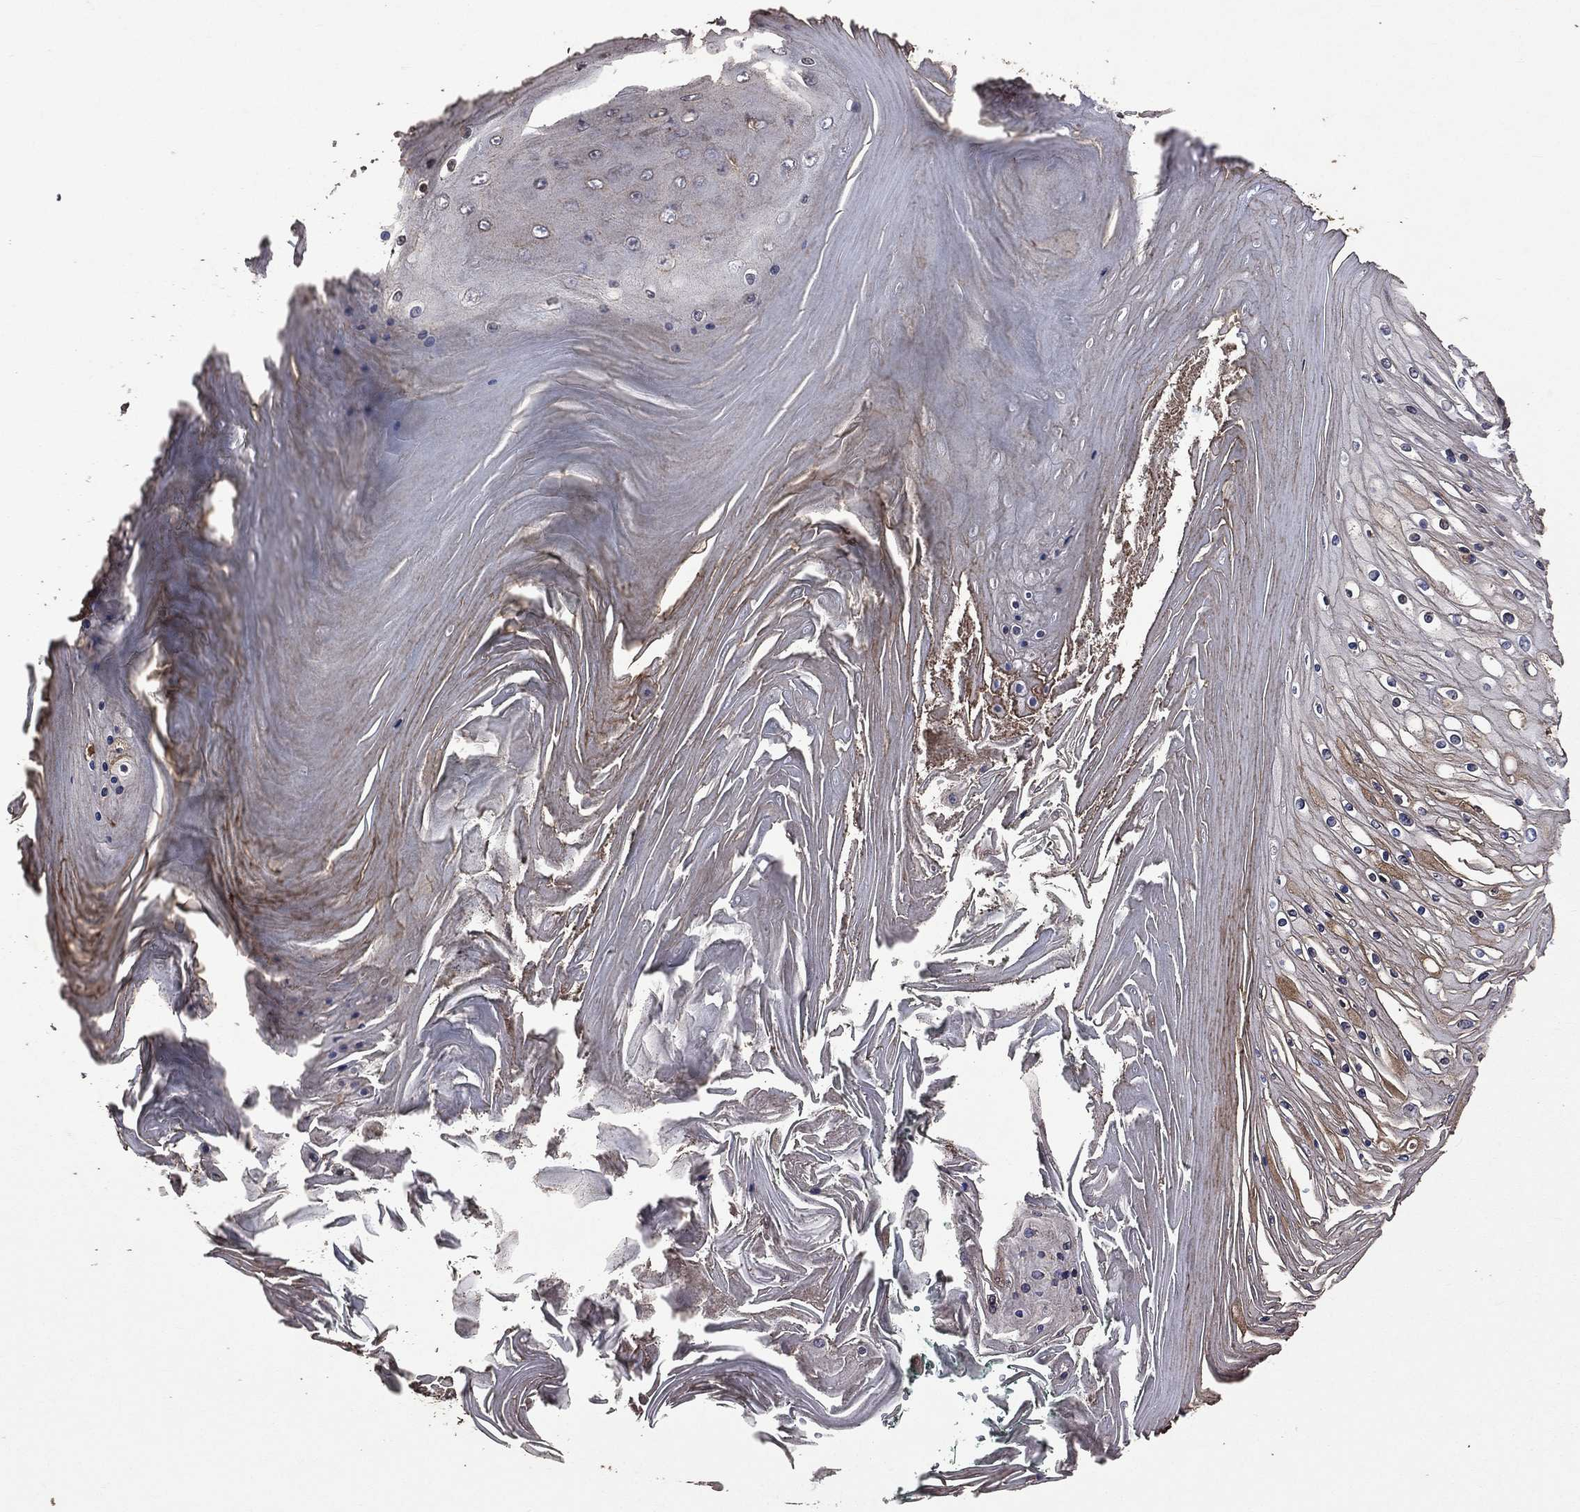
{"staining": {"intensity": "moderate", "quantity": "<25%", "location": "cytoplasmic/membranous"}, "tissue": "skin cancer", "cell_type": "Tumor cells", "image_type": "cancer", "snomed": [{"axis": "morphology", "description": "Squamous cell carcinoma, NOS"}, {"axis": "topography", "description": "Skin"}], "caption": "A brown stain shows moderate cytoplasmic/membranous positivity of a protein in human skin squamous cell carcinoma tumor cells.", "gene": "METTL27", "patient": {"sex": "male", "age": 62}}